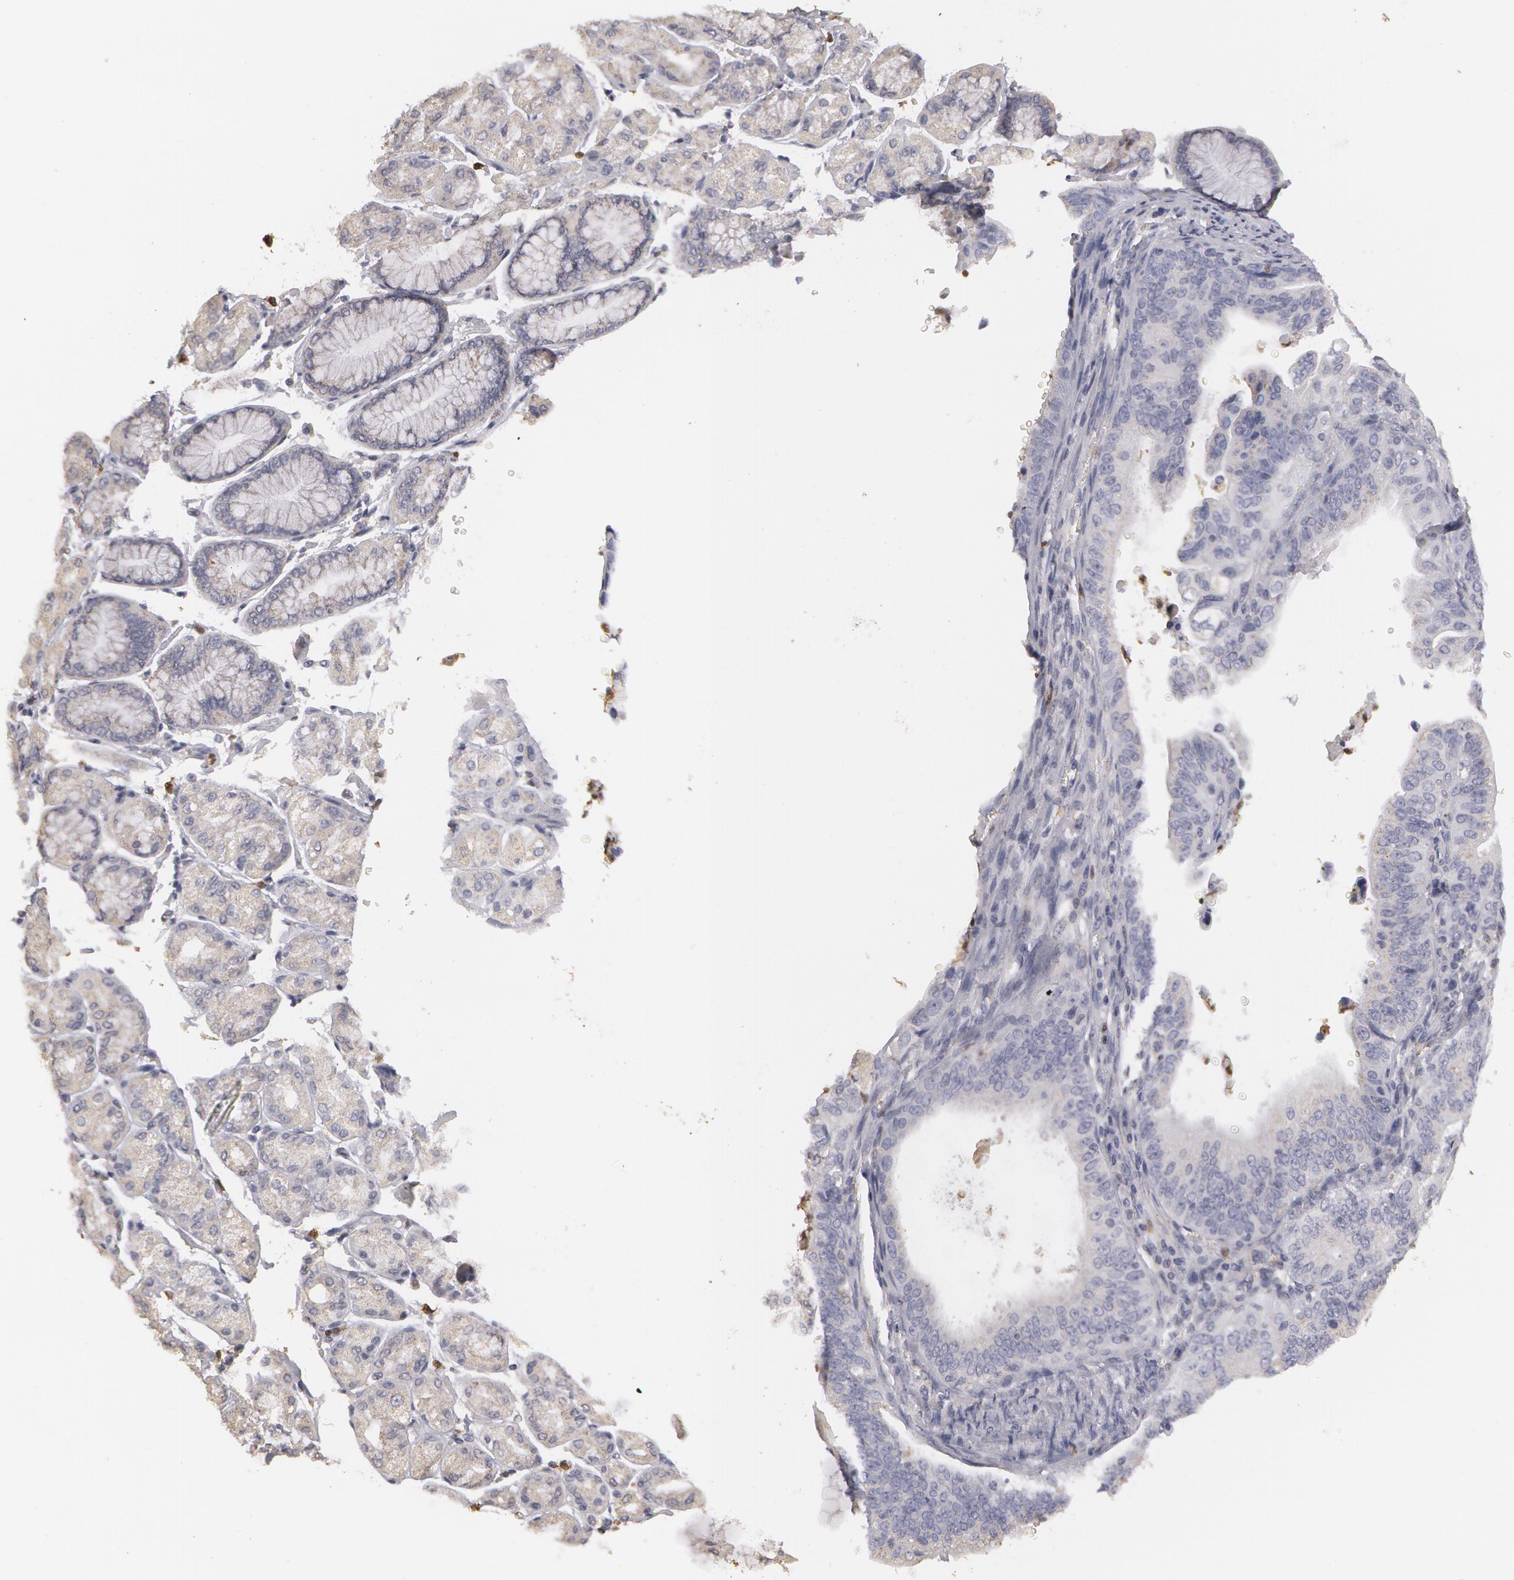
{"staining": {"intensity": "weak", "quantity": "<25%", "location": "cytoplasmic/membranous"}, "tissue": "stomach cancer", "cell_type": "Tumor cells", "image_type": "cancer", "snomed": [{"axis": "morphology", "description": "Adenocarcinoma, NOS"}, {"axis": "topography", "description": "Stomach, upper"}], "caption": "A high-resolution photomicrograph shows IHC staining of adenocarcinoma (stomach), which shows no significant positivity in tumor cells.", "gene": "CAT", "patient": {"sex": "female", "age": 50}}